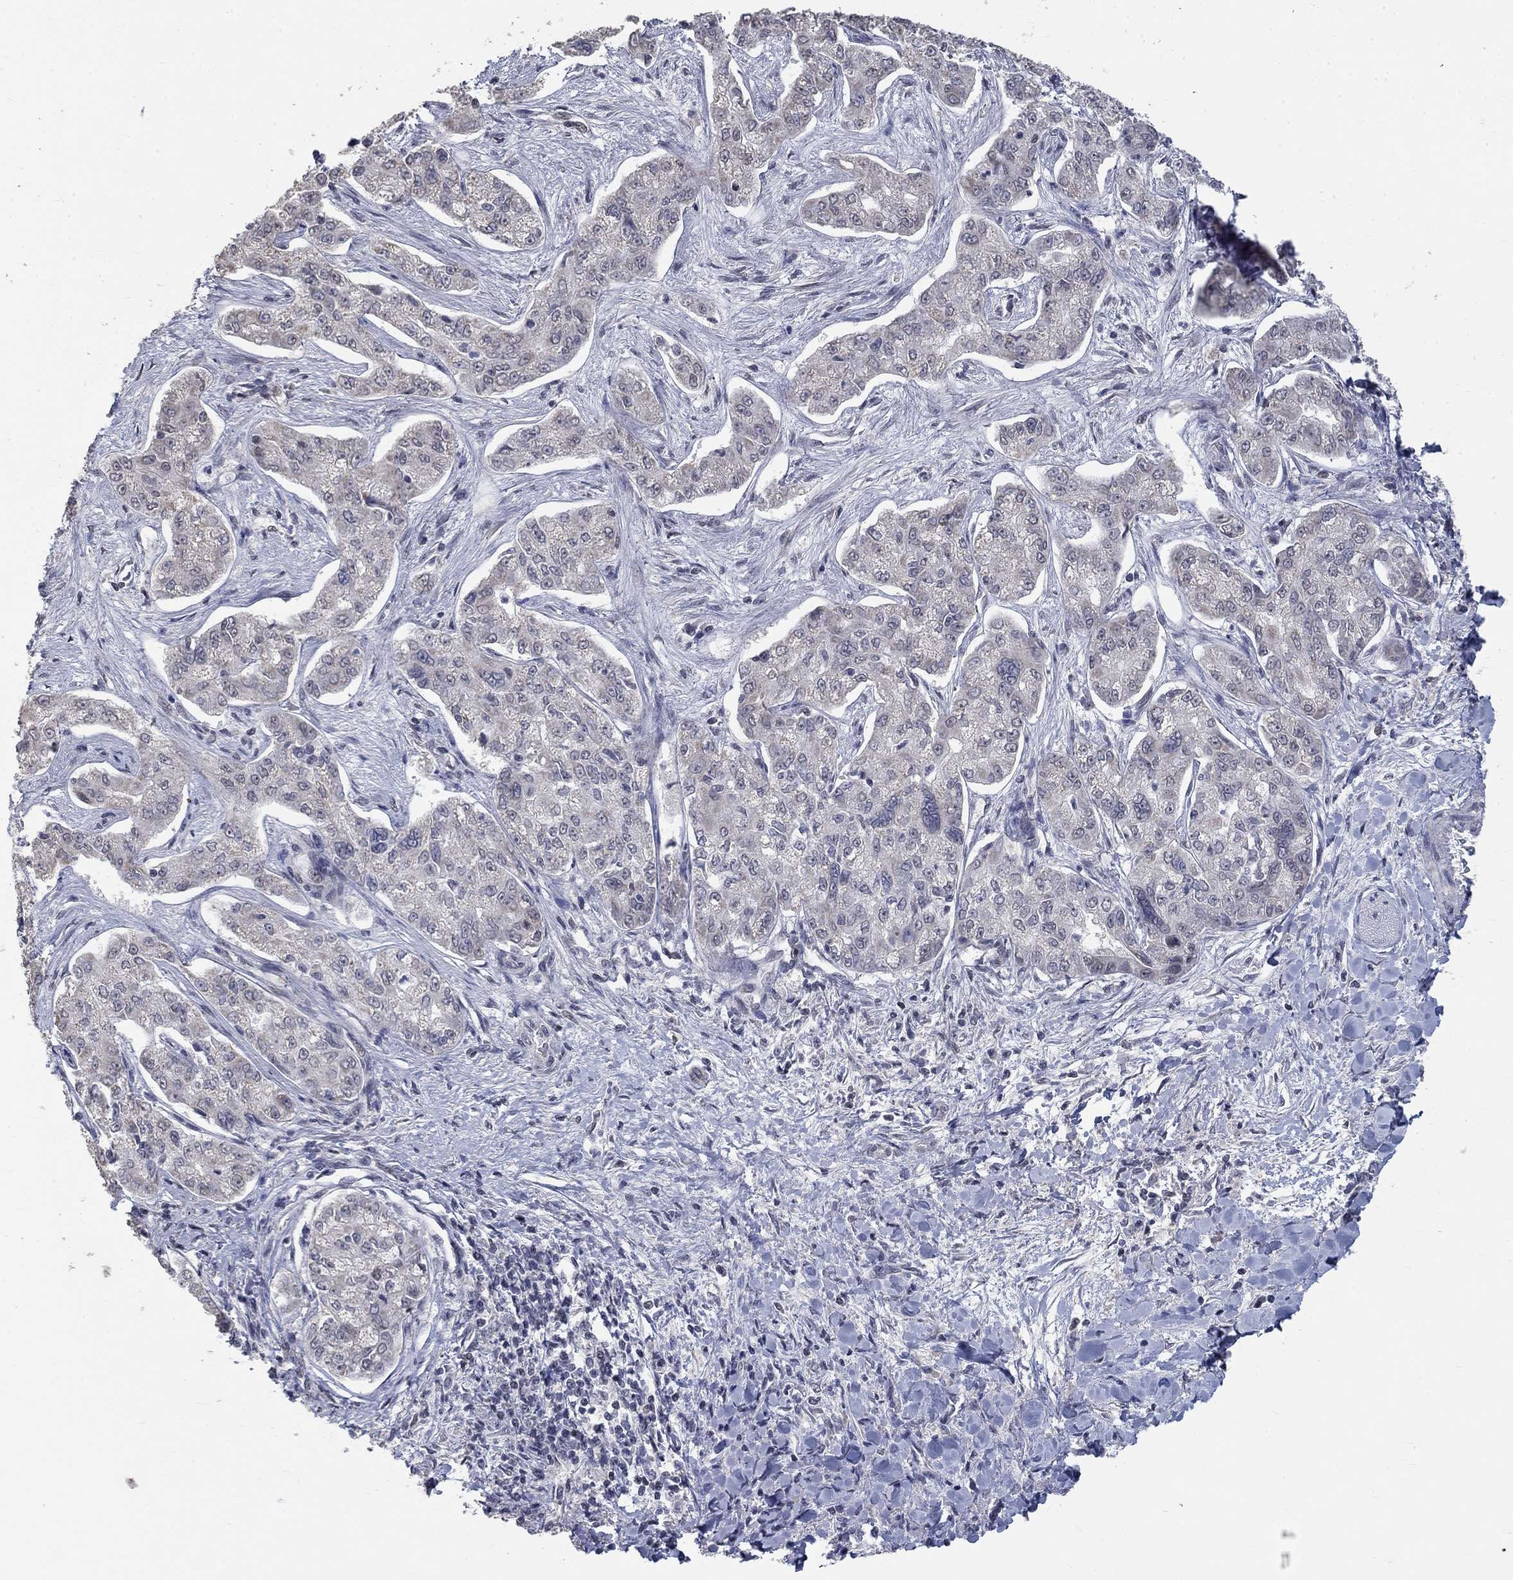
{"staining": {"intensity": "negative", "quantity": "none", "location": "none"}, "tissue": "liver cancer", "cell_type": "Tumor cells", "image_type": "cancer", "snomed": [{"axis": "morphology", "description": "Cholangiocarcinoma"}, {"axis": "topography", "description": "Liver"}], "caption": "Immunohistochemistry histopathology image of neoplastic tissue: cholangiocarcinoma (liver) stained with DAB (3,3'-diaminobenzidine) displays no significant protein expression in tumor cells. The staining was performed using DAB to visualize the protein expression in brown, while the nuclei were stained in blue with hematoxylin (Magnification: 20x).", "gene": "SPATA33", "patient": {"sex": "female", "age": 47}}